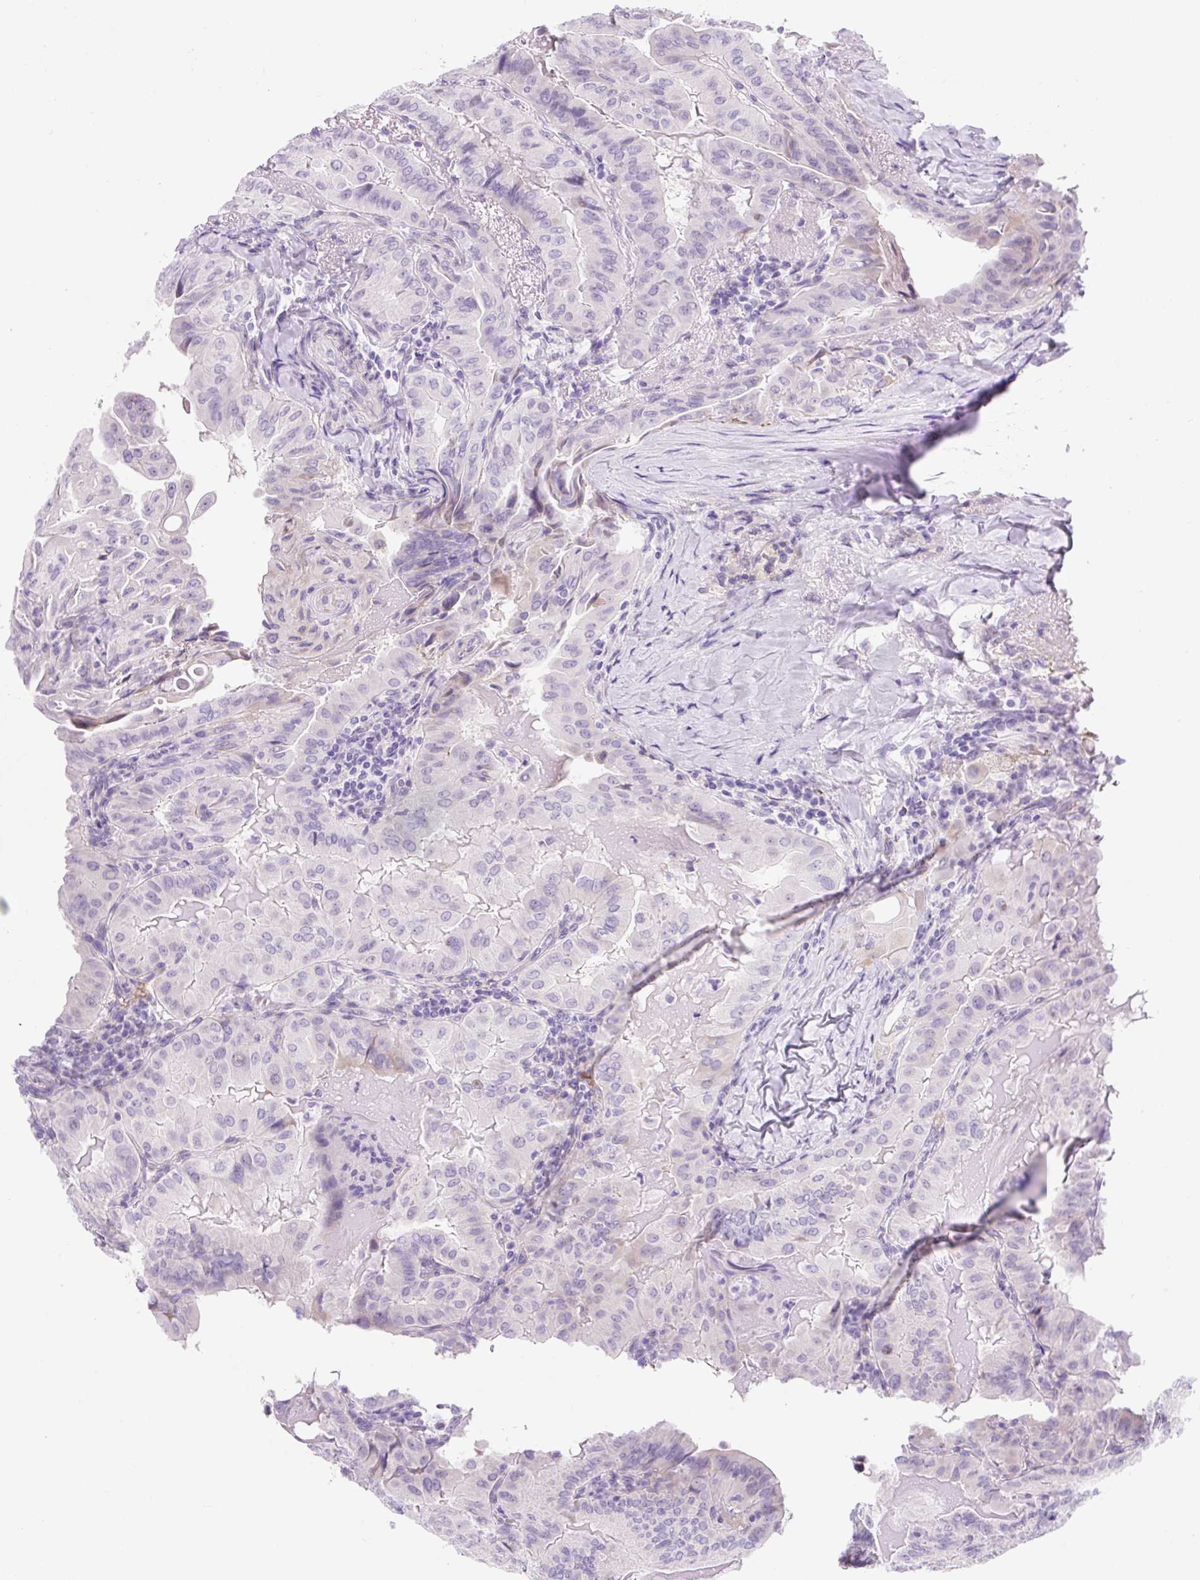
{"staining": {"intensity": "negative", "quantity": "none", "location": "none"}, "tissue": "thyroid cancer", "cell_type": "Tumor cells", "image_type": "cancer", "snomed": [{"axis": "morphology", "description": "Papillary adenocarcinoma, NOS"}, {"axis": "topography", "description": "Thyroid gland"}], "caption": "This is an IHC histopathology image of thyroid cancer (papillary adenocarcinoma). There is no staining in tumor cells.", "gene": "ZNF121", "patient": {"sex": "female", "age": 68}}